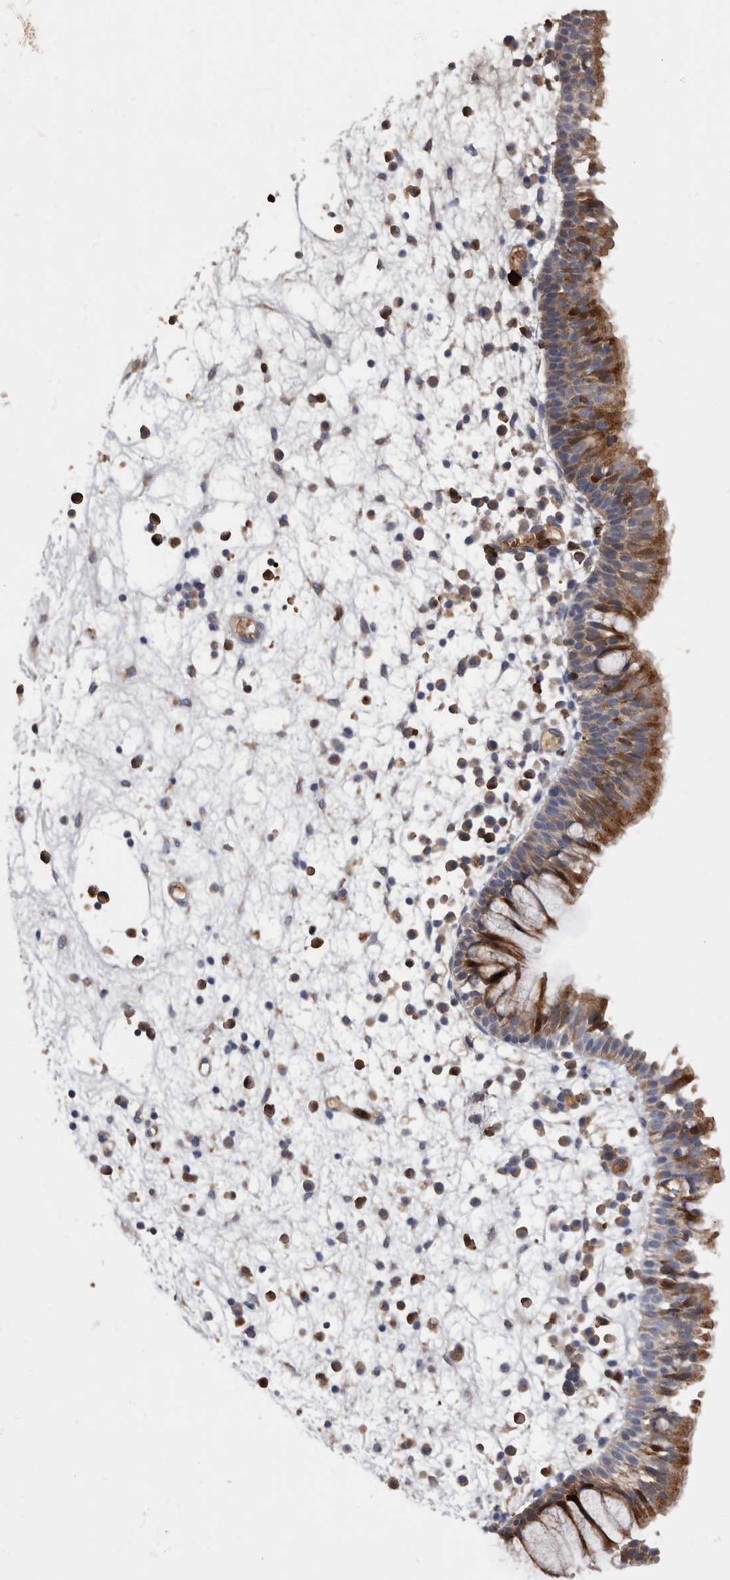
{"staining": {"intensity": "strong", "quantity": ">75%", "location": "cytoplasmic/membranous"}, "tissue": "nasopharynx", "cell_type": "Respiratory epithelial cells", "image_type": "normal", "snomed": [{"axis": "morphology", "description": "Normal tissue, NOS"}, {"axis": "morphology", "description": "Inflammation, NOS"}, {"axis": "morphology", "description": "Malignant melanoma, Metastatic site"}, {"axis": "topography", "description": "Nasopharynx"}], "caption": "A brown stain highlights strong cytoplasmic/membranous positivity of a protein in respiratory epithelial cells of normal human nasopharynx.", "gene": "CRISPLD2", "patient": {"sex": "male", "age": 70}}